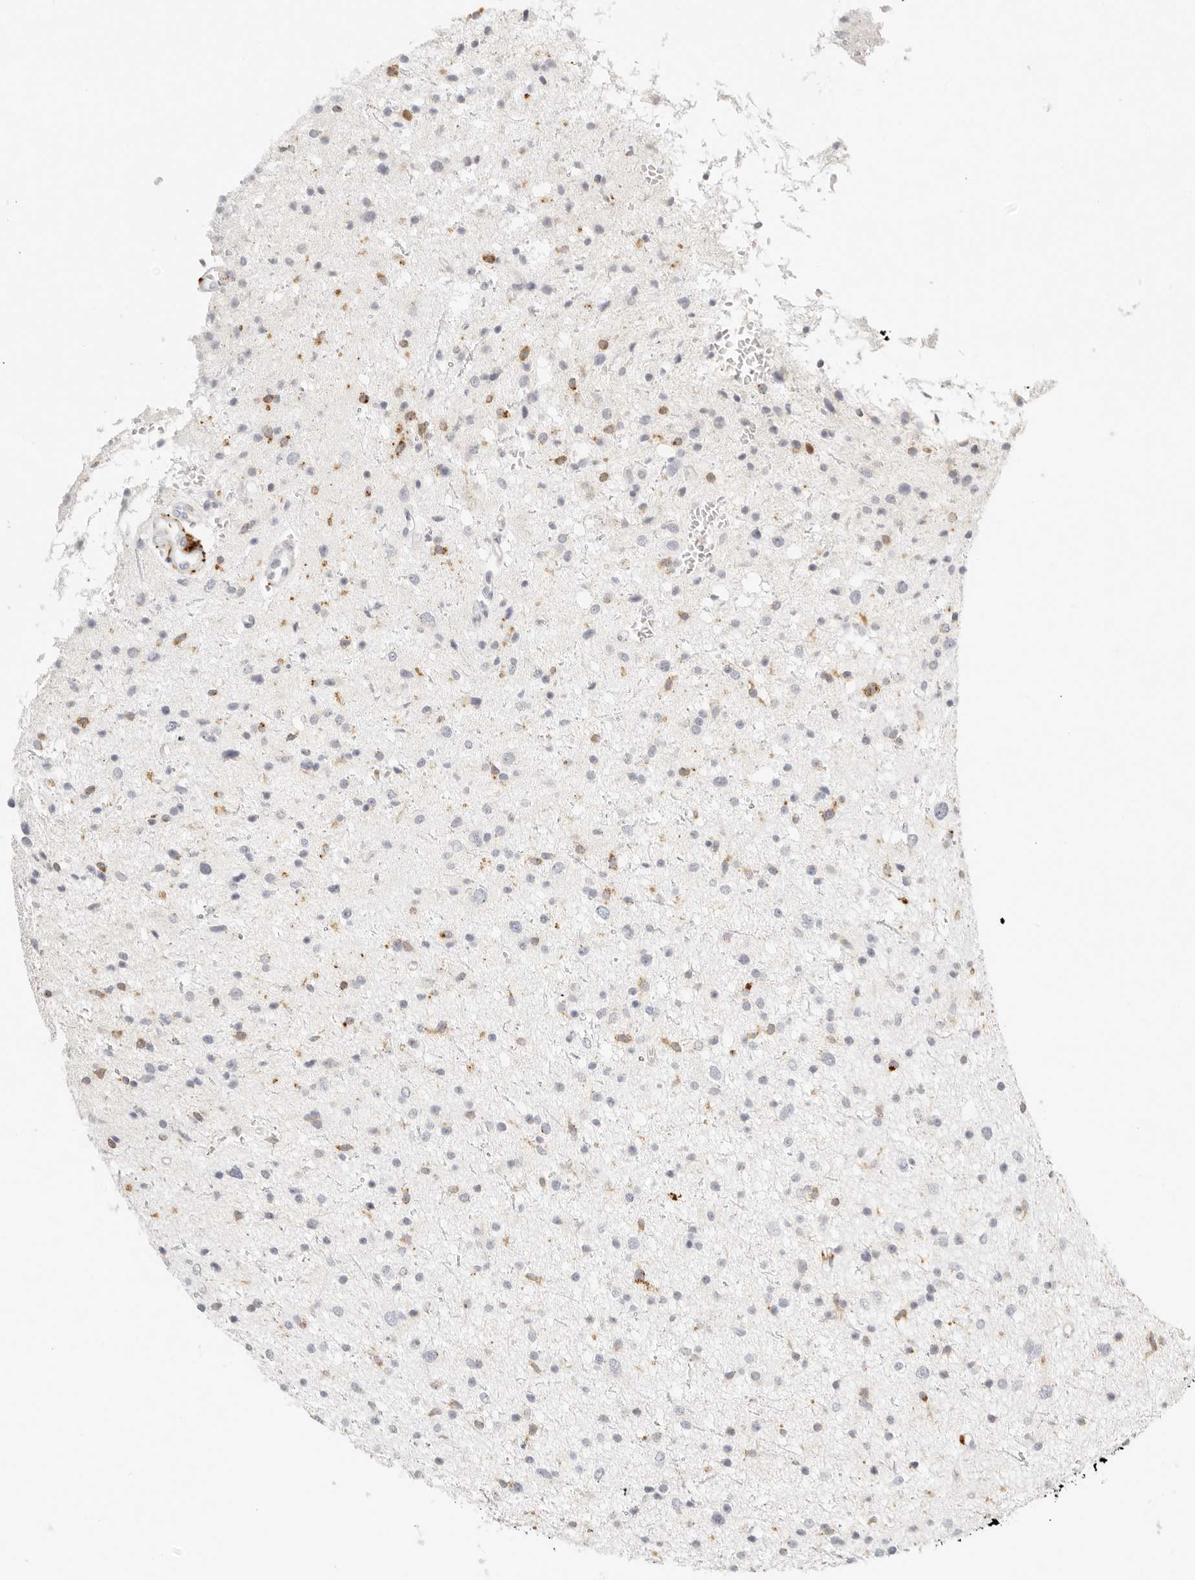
{"staining": {"intensity": "negative", "quantity": "none", "location": "none"}, "tissue": "glioma", "cell_type": "Tumor cells", "image_type": "cancer", "snomed": [{"axis": "morphology", "description": "Glioma, malignant, Low grade"}, {"axis": "topography", "description": "Brain"}], "caption": "High power microscopy image of an immunohistochemistry (IHC) image of low-grade glioma (malignant), revealing no significant positivity in tumor cells. The staining is performed using DAB (3,3'-diaminobenzidine) brown chromogen with nuclei counter-stained in using hematoxylin.", "gene": "RNASET2", "patient": {"sex": "female", "age": 37}}